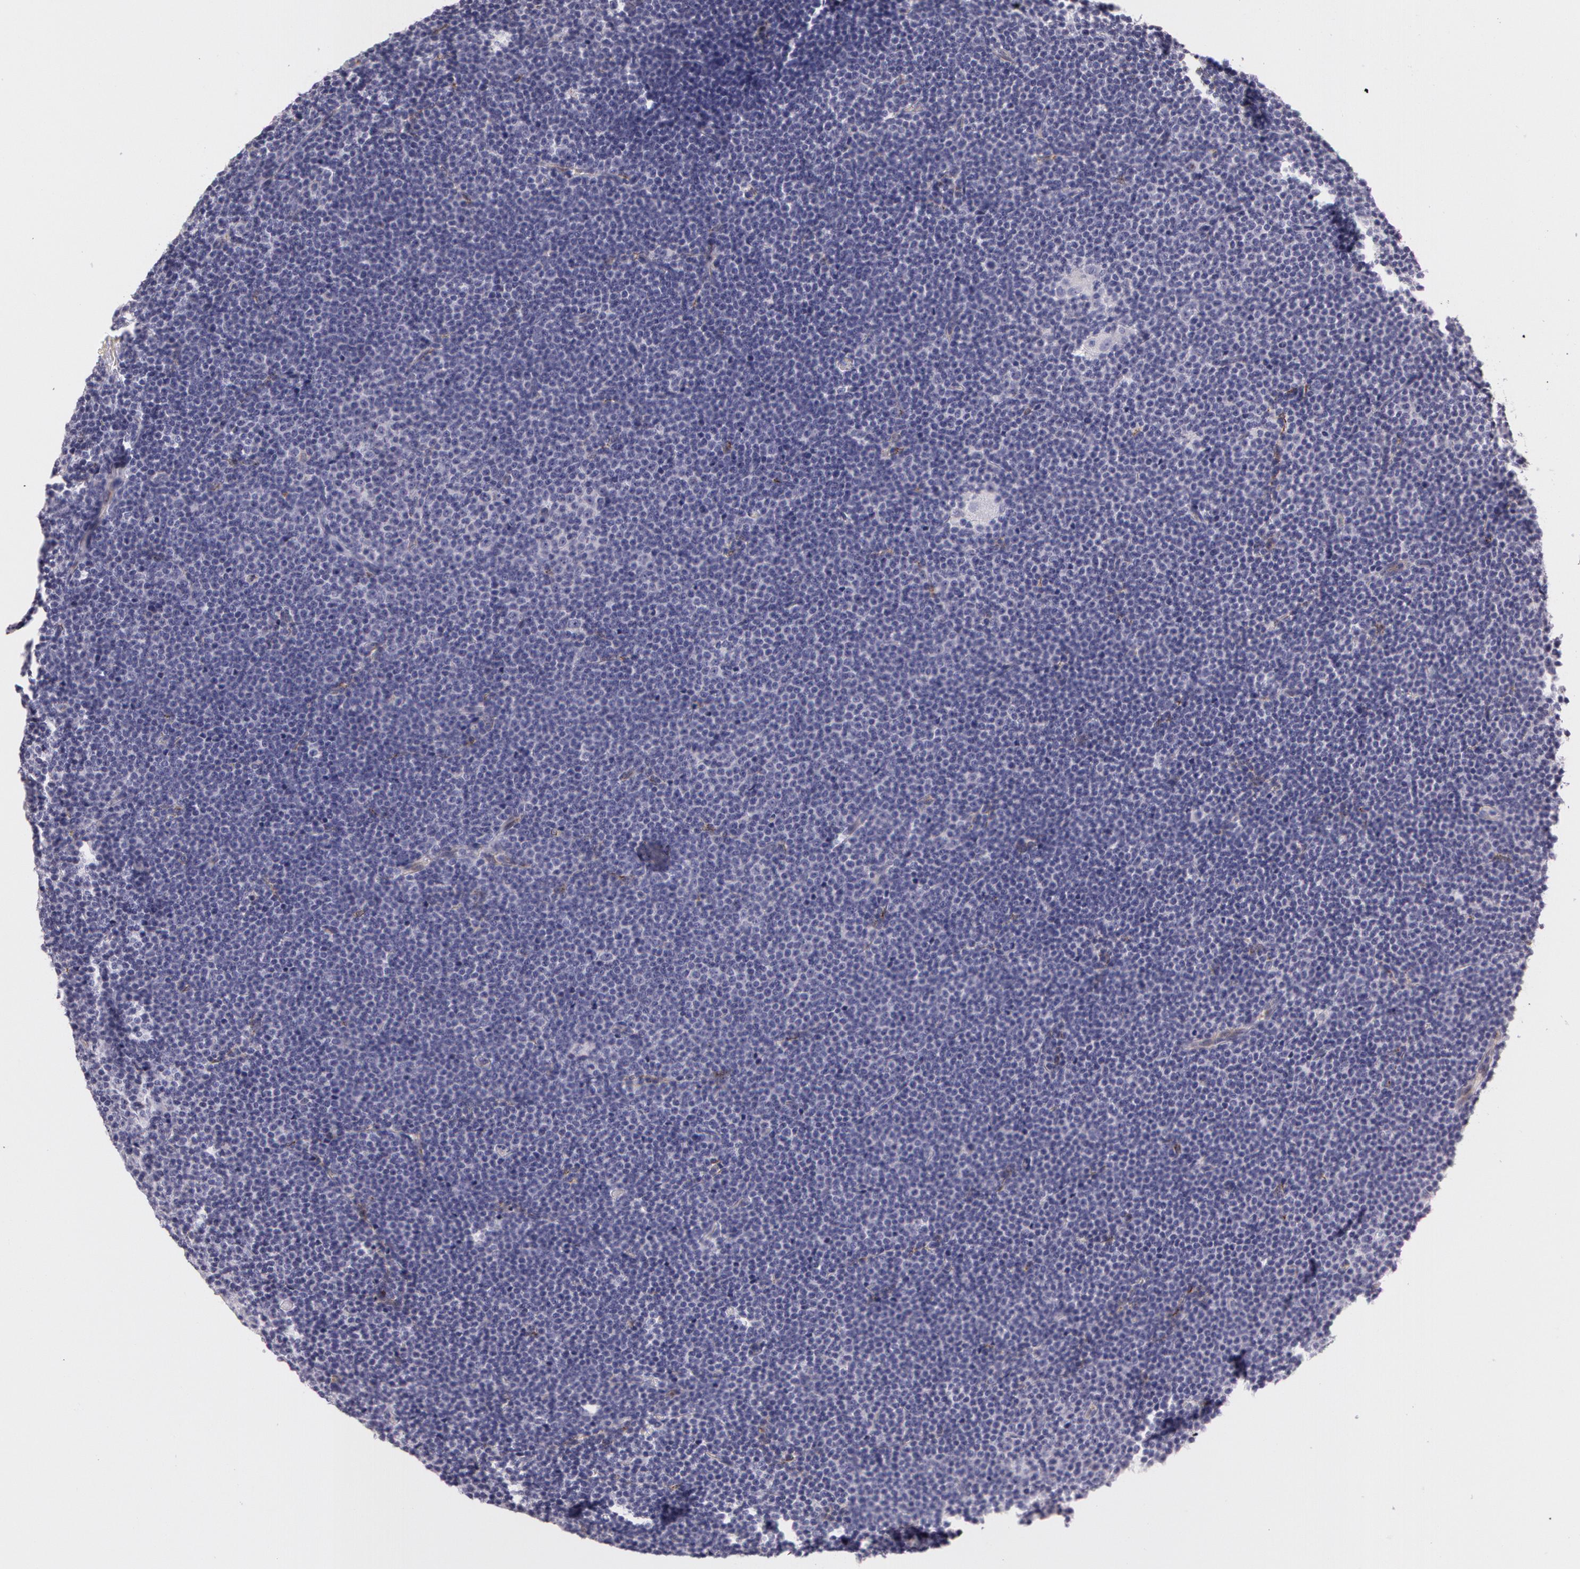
{"staining": {"intensity": "negative", "quantity": "none", "location": "none"}, "tissue": "lymphoma", "cell_type": "Tumor cells", "image_type": "cancer", "snomed": [{"axis": "morphology", "description": "Malignant lymphoma, non-Hodgkin's type, Low grade"}, {"axis": "topography", "description": "Lymph node"}], "caption": "Tumor cells show no significant positivity in malignant lymphoma, non-Hodgkin's type (low-grade).", "gene": "APP", "patient": {"sex": "female", "age": 69}}